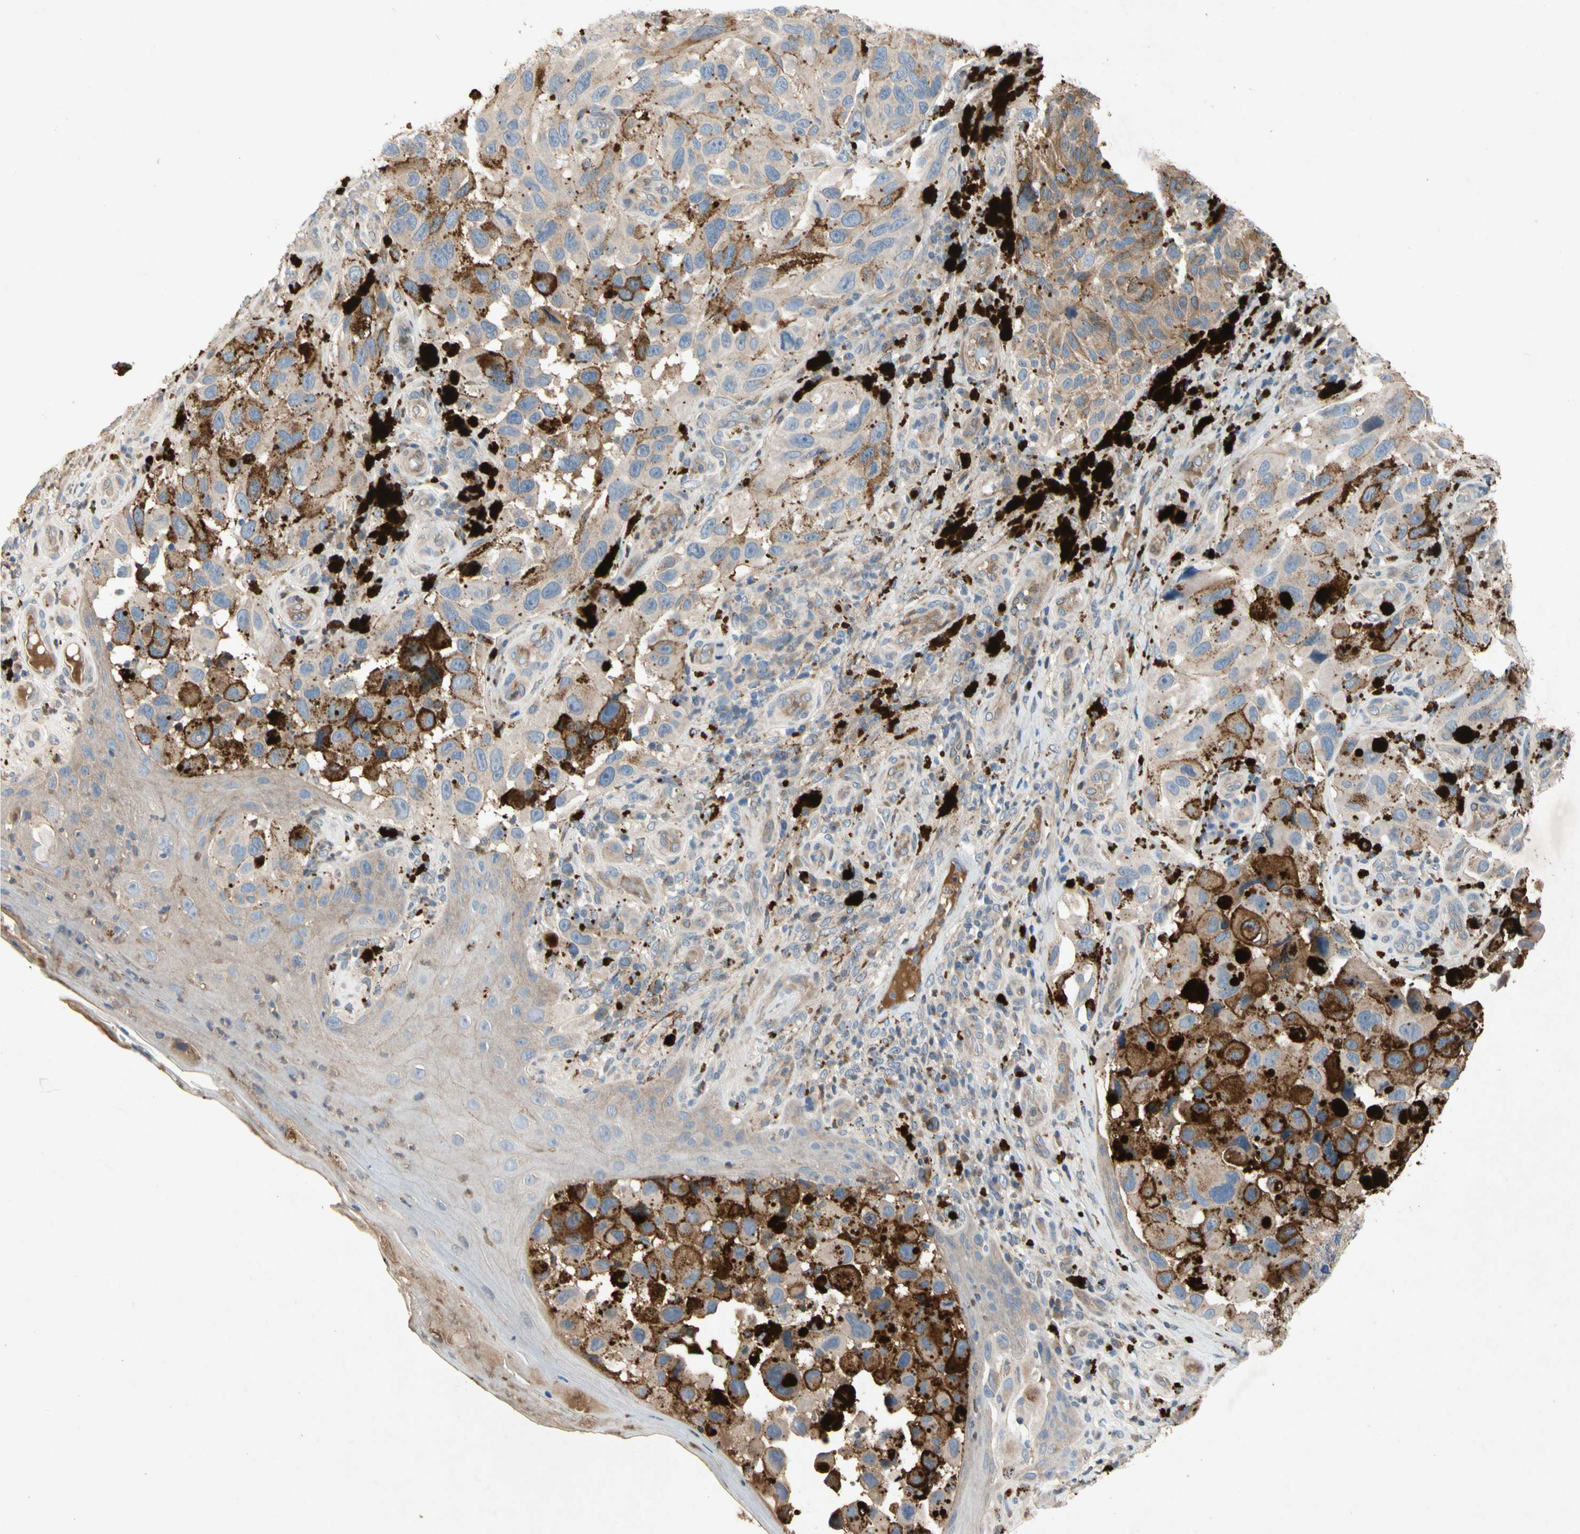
{"staining": {"intensity": "strong", "quantity": "<25%", "location": "cytoplasmic/membranous"}, "tissue": "melanoma", "cell_type": "Tumor cells", "image_type": "cancer", "snomed": [{"axis": "morphology", "description": "Malignant melanoma, NOS"}, {"axis": "topography", "description": "Skin"}], "caption": "Immunohistochemical staining of malignant melanoma shows medium levels of strong cytoplasmic/membranous staining in about <25% of tumor cells.", "gene": "CRTAC1", "patient": {"sex": "female", "age": 73}}